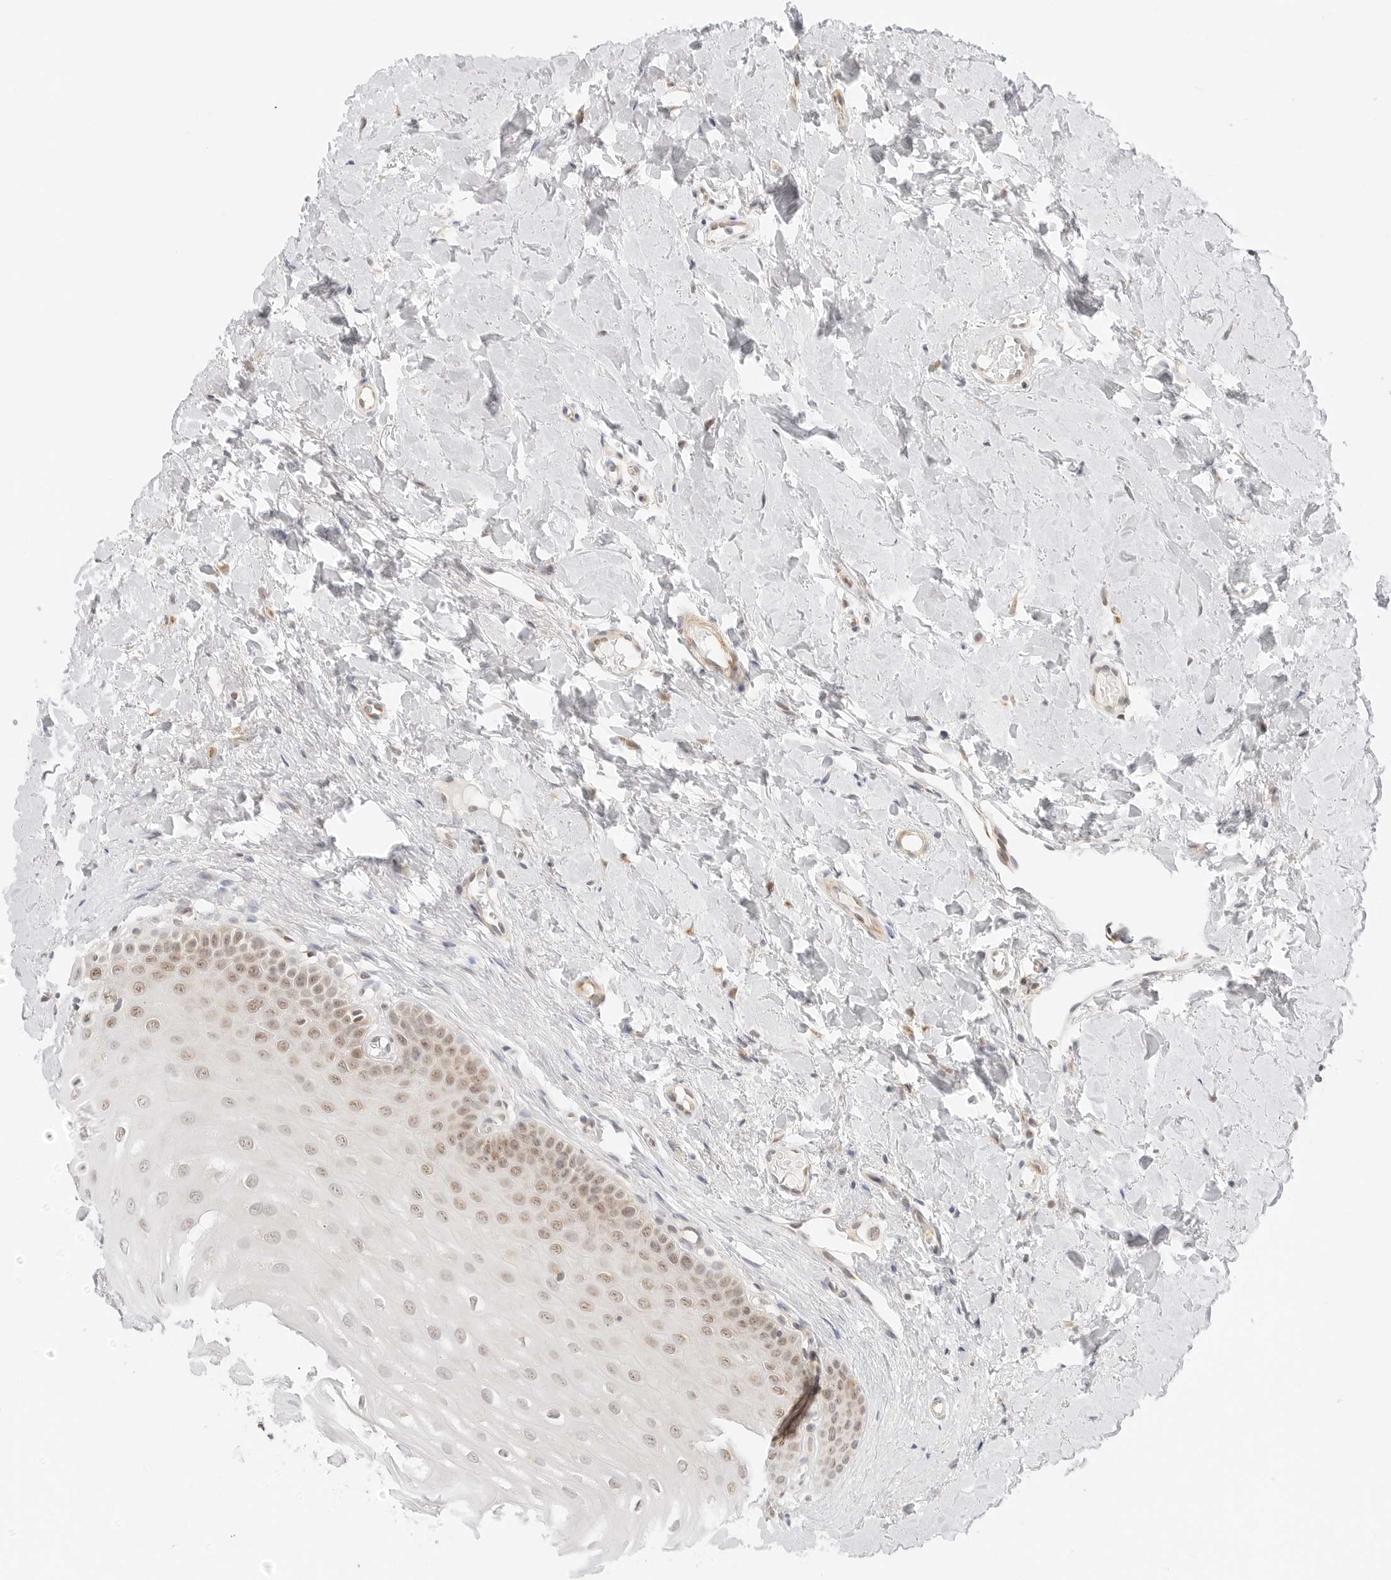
{"staining": {"intensity": "weak", "quantity": ">75%", "location": "nuclear"}, "tissue": "oral mucosa", "cell_type": "Squamous epithelial cells", "image_type": "normal", "snomed": [{"axis": "morphology", "description": "Normal tissue, NOS"}, {"axis": "topography", "description": "Oral tissue"}], "caption": "A micrograph showing weak nuclear expression in approximately >75% of squamous epithelial cells in normal oral mucosa, as visualized by brown immunohistochemical staining.", "gene": "GORAB", "patient": {"sex": "female", "age": 39}}